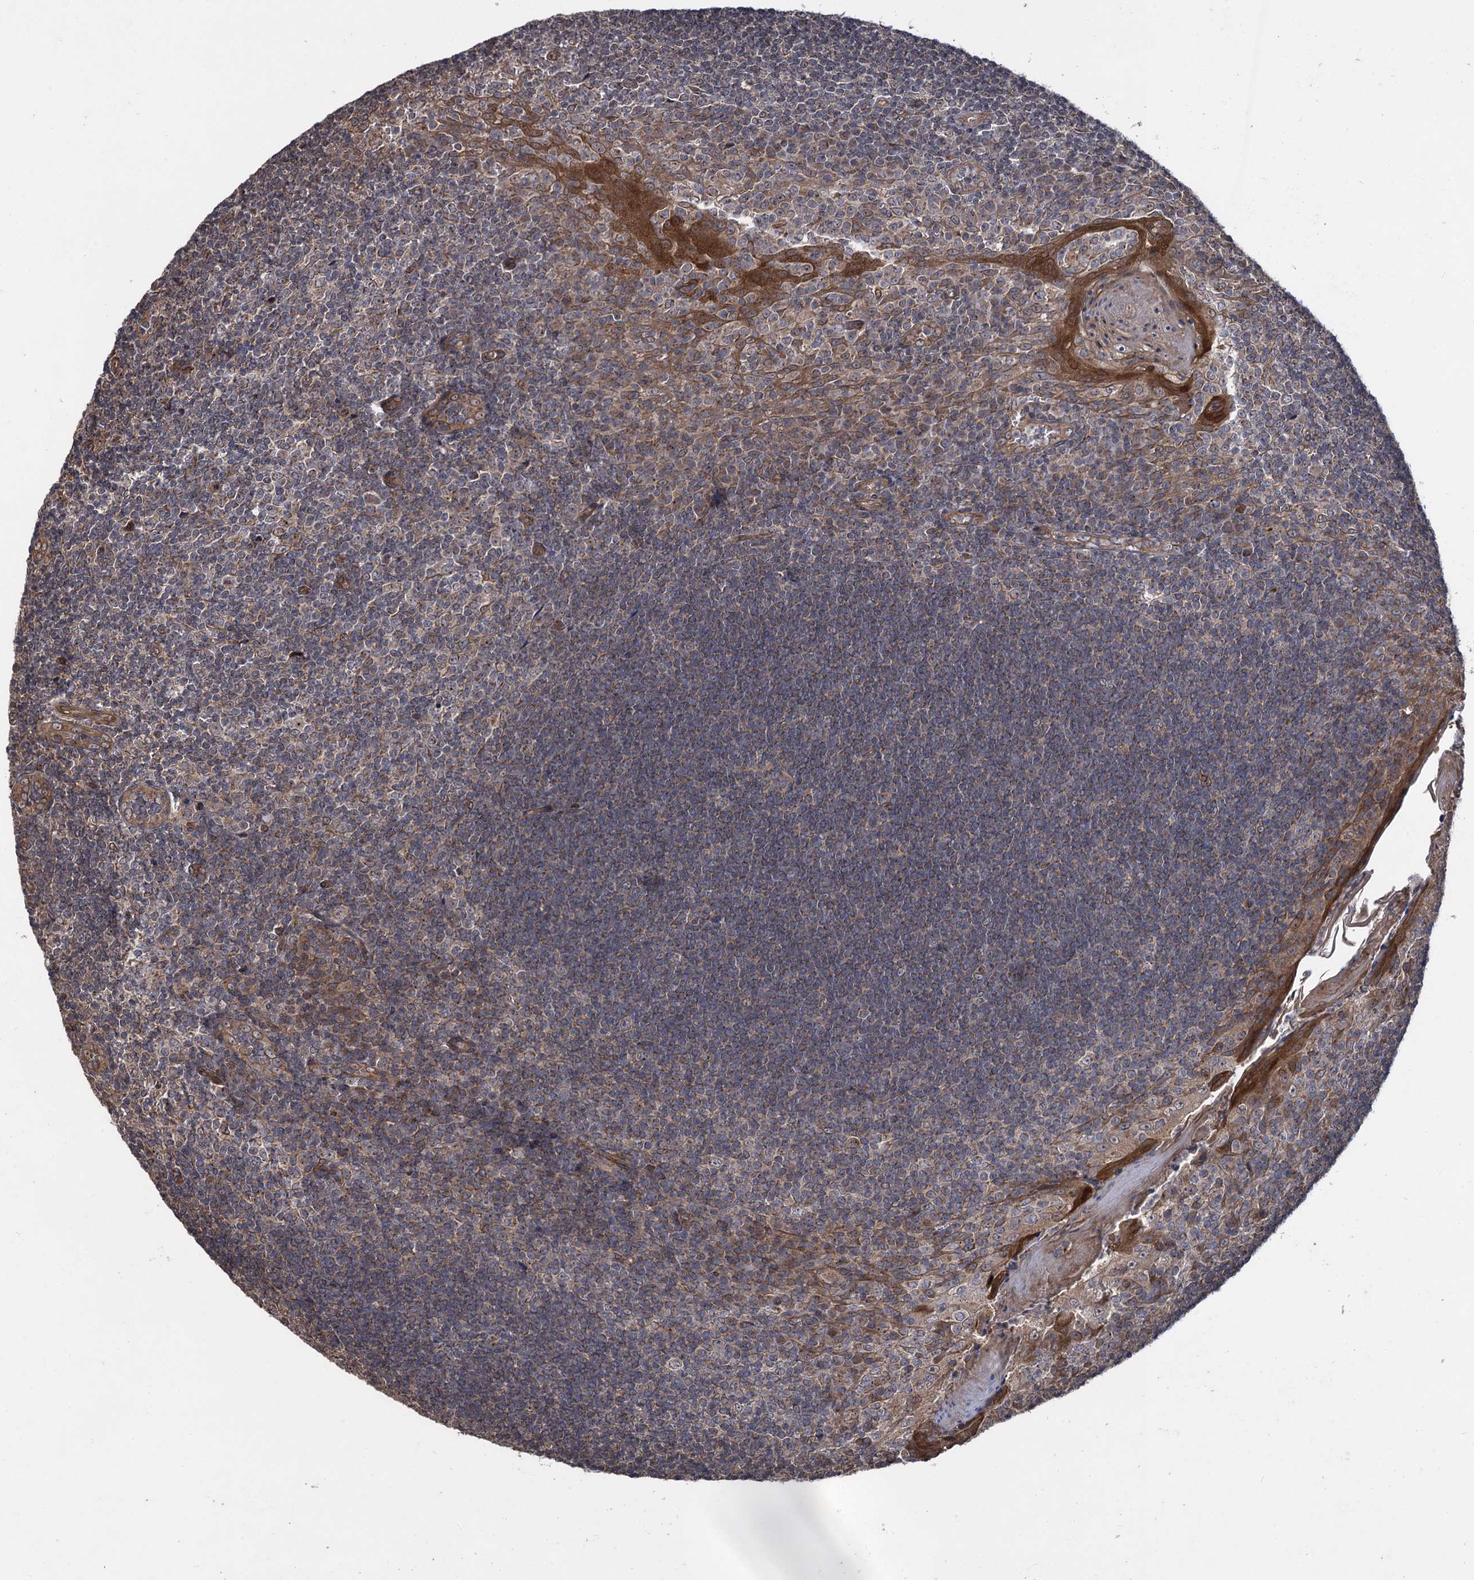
{"staining": {"intensity": "moderate", "quantity": ">75%", "location": "cytoplasmic/membranous"}, "tissue": "tonsil", "cell_type": "Germinal center cells", "image_type": "normal", "snomed": [{"axis": "morphology", "description": "Normal tissue, NOS"}, {"axis": "topography", "description": "Tonsil"}], "caption": "The immunohistochemical stain shows moderate cytoplasmic/membranous positivity in germinal center cells of benign tonsil.", "gene": "HAUS1", "patient": {"sex": "male", "age": 27}}